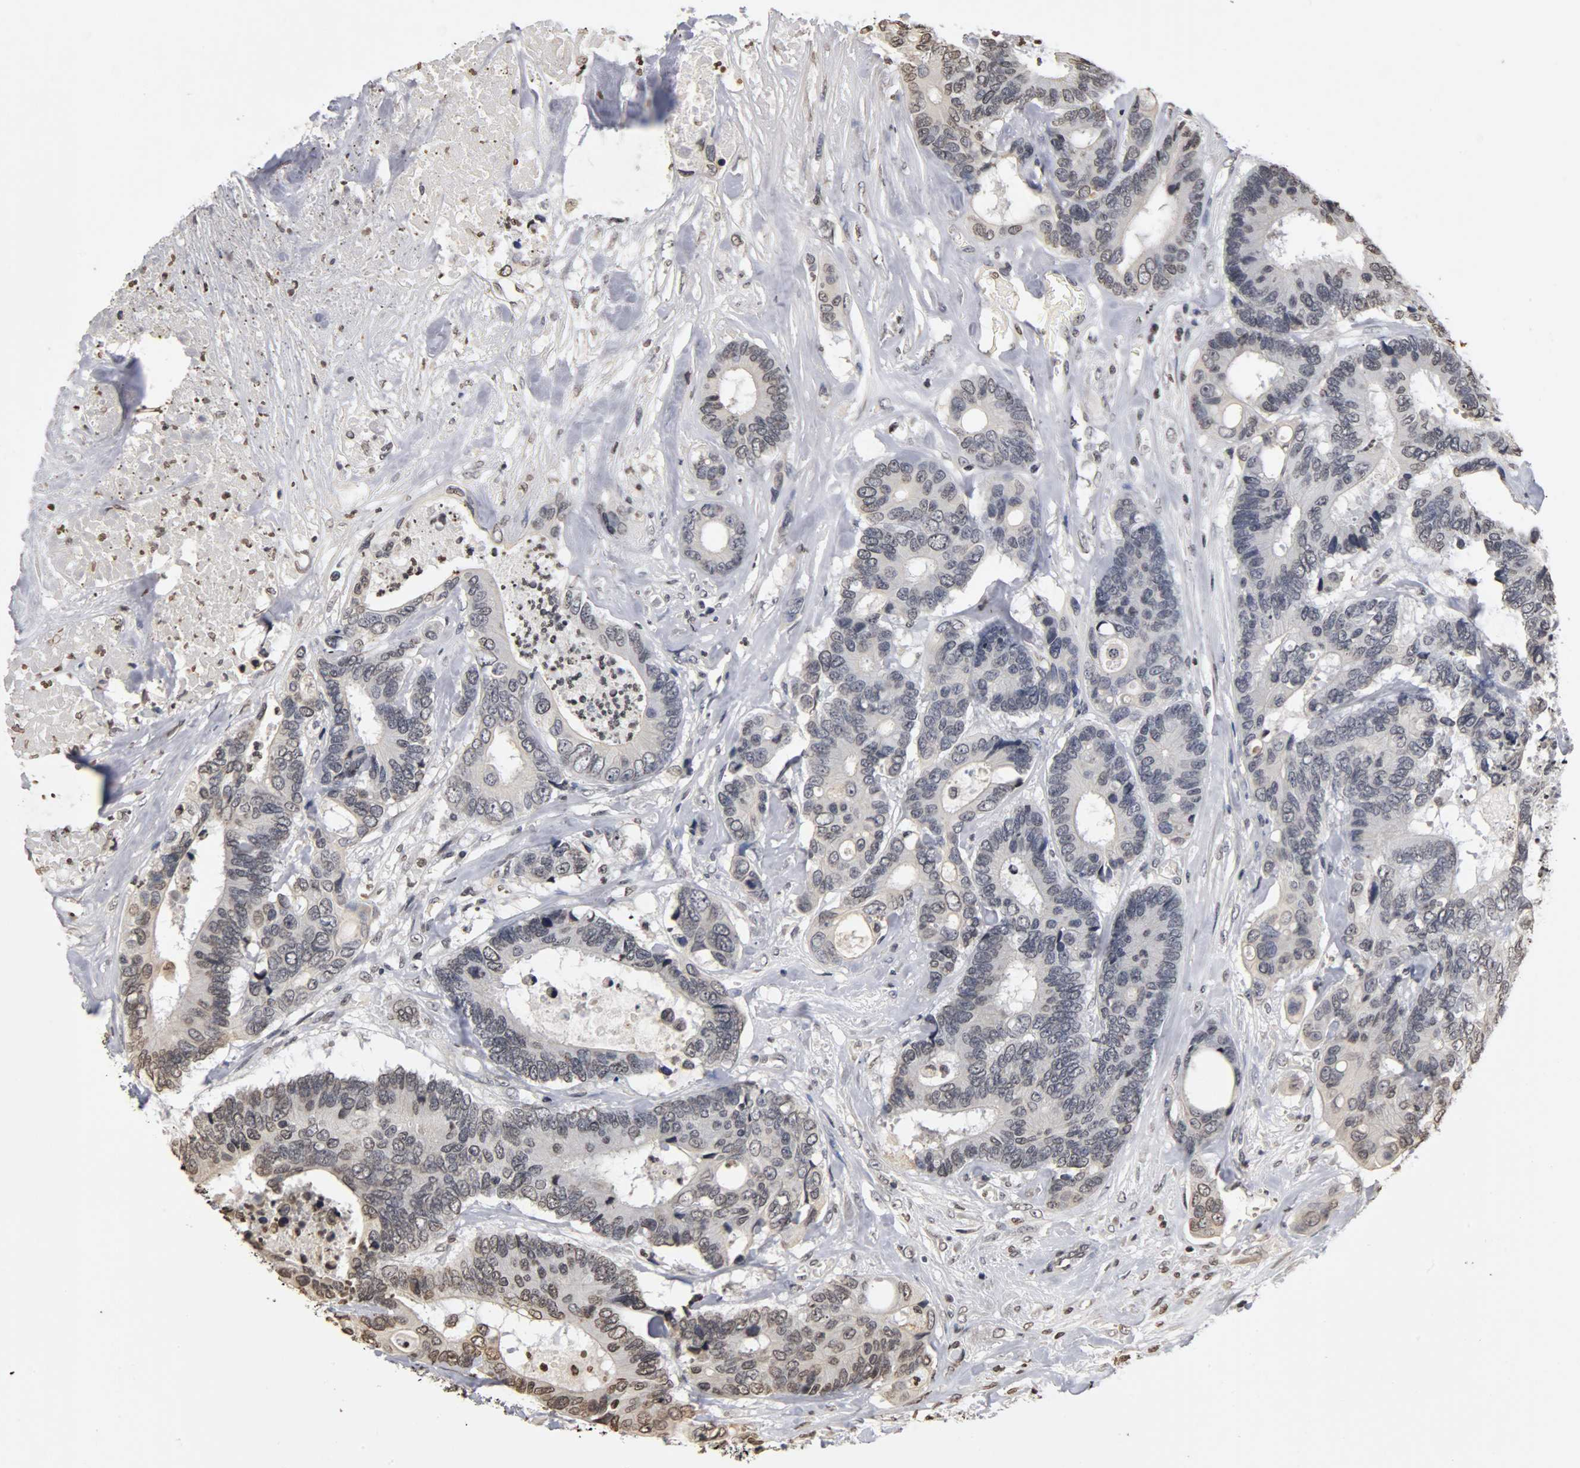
{"staining": {"intensity": "weak", "quantity": "25%-75%", "location": "nuclear"}, "tissue": "colorectal cancer", "cell_type": "Tumor cells", "image_type": "cancer", "snomed": [{"axis": "morphology", "description": "Adenocarcinoma, NOS"}, {"axis": "topography", "description": "Rectum"}], "caption": "High-power microscopy captured an immunohistochemistry (IHC) histopathology image of colorectal adenocarcinoma, revealing weak nuclear staining in approximately 25%-75% of tumor cells.", "gene": "ERCC2", "patient": {"sex": "male", "age": 55}}